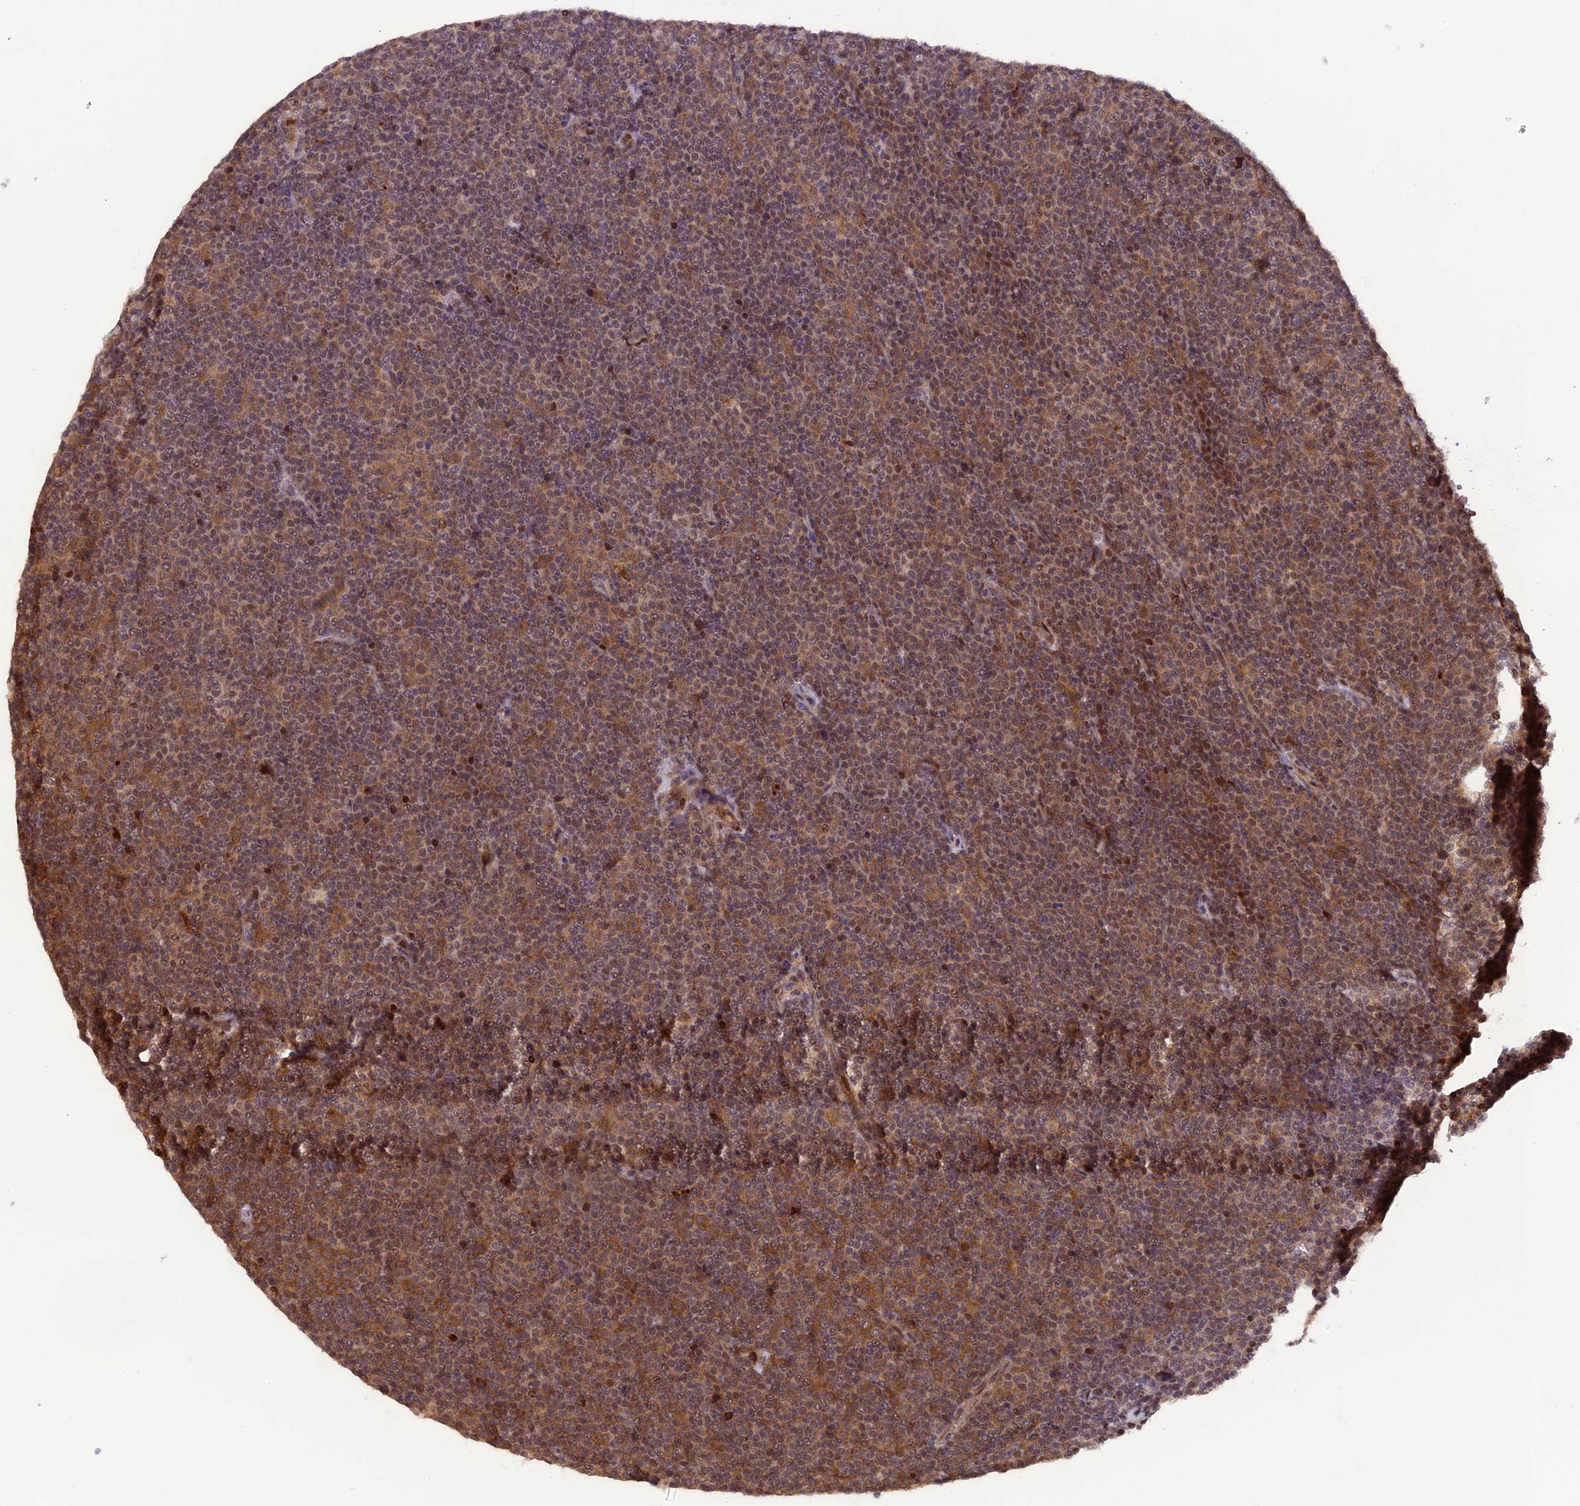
{"staining": {"intensity": "moderate", "quantity": ">75%", "location": "cytoplasmic/membranous"}, "tissue": "lymphoma", "cell_type": "Tumor cells", "image_type": "cancer", "snomed": [{"axis": "morphology", "description": "Malignant lymphoma, non-Hodgkin's type, Low grade"}, {"axis": "topography", "description": "Lymph node"}], "caption": "Immunohistochemistry (IHC) of human malignant lymphoma, non-Hodgkin's type (low-grade) displays medium levels of moderate cytoplasmic/membranous staining in about >75% of tumor cells.", "gene": "SAMD4A", "patient": {"sex": "female", "age": 67}}